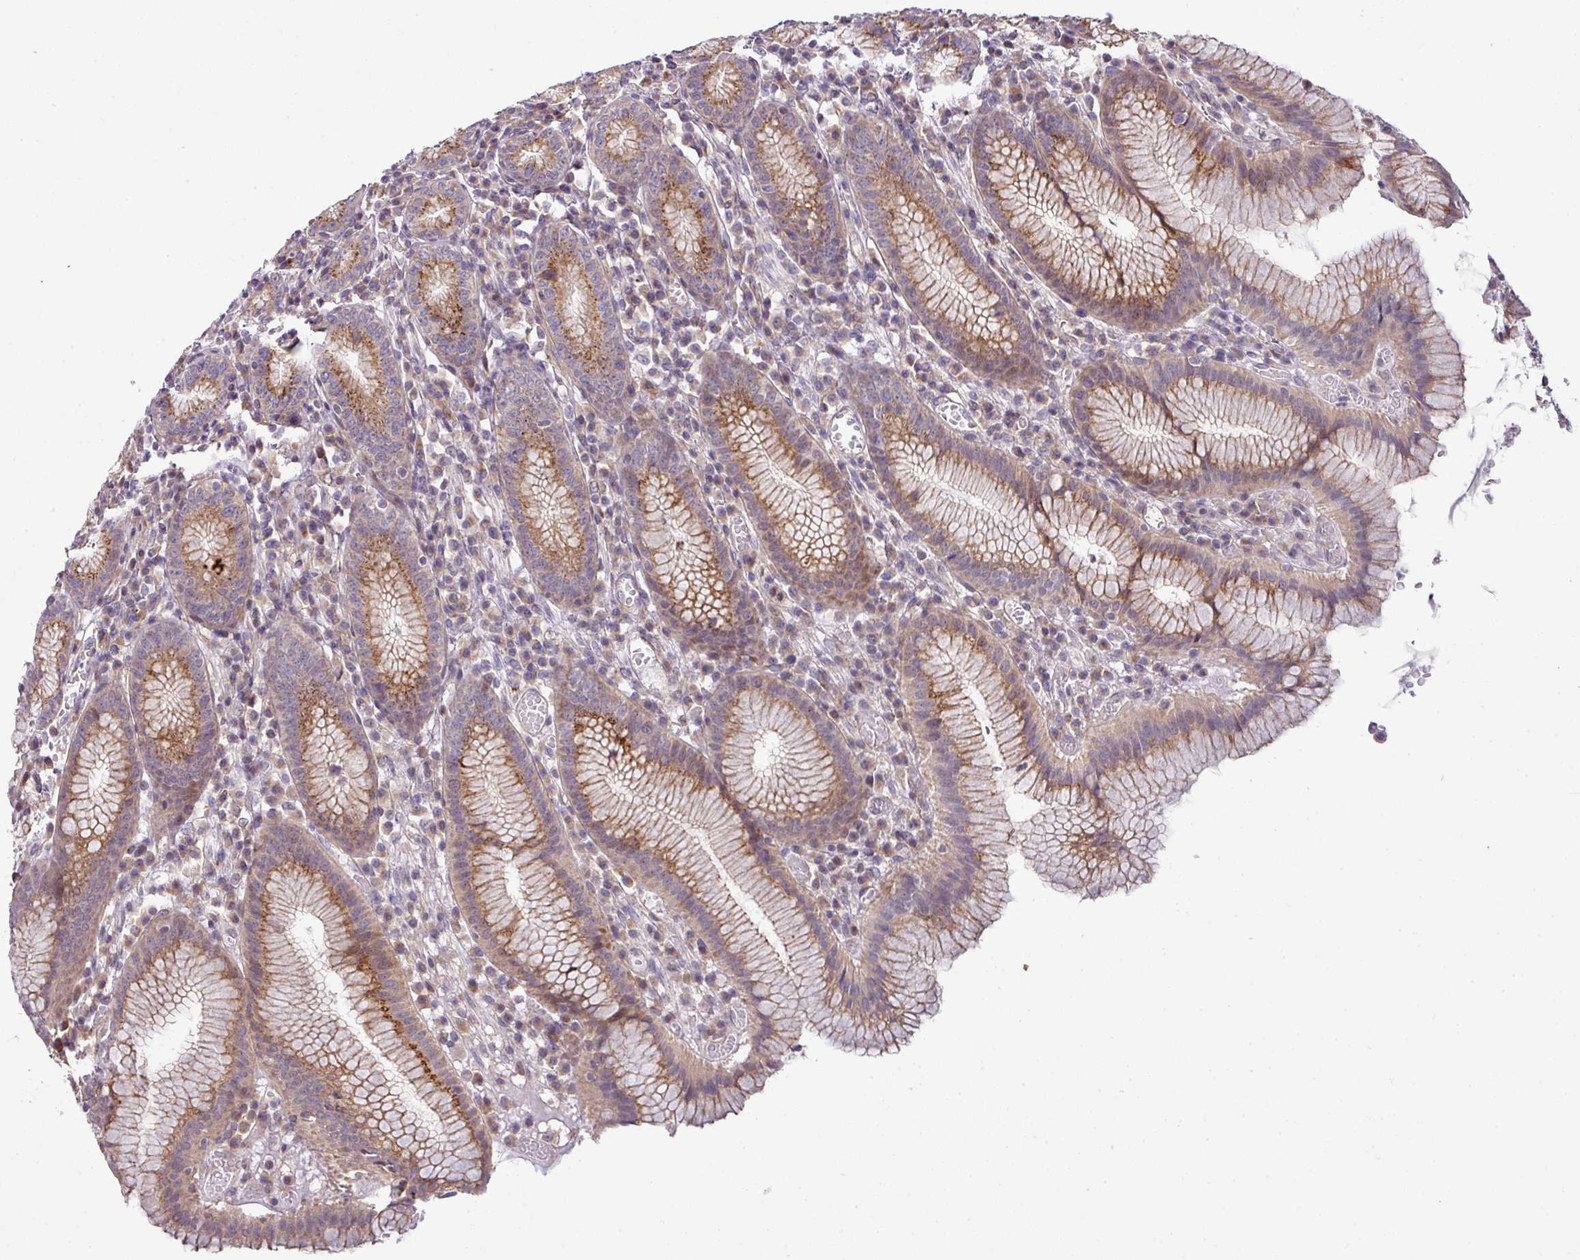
{"staining": {"intensity": "strong", "quantity": ">75%", "location": "cytoplasmic/membranous"}, "tissue": "stomach", "cell_type": "Glandular cells", "image_type": "normal", "snomed": [{"axis": "morphology", "description": "Normal tissue, NOS"}, {"axis": "topography", "description": "Stomach"}], "caption": "A high-resolution photomicrograph shows immunohistochemistry (IHC) staining of benign stomach, which demonstrates strong cytoplasmic/membranous staining in approximately >75% of glandular cells.", "gene": "TIMMDC1", "patient": {"sex": "male", "age": 55}}